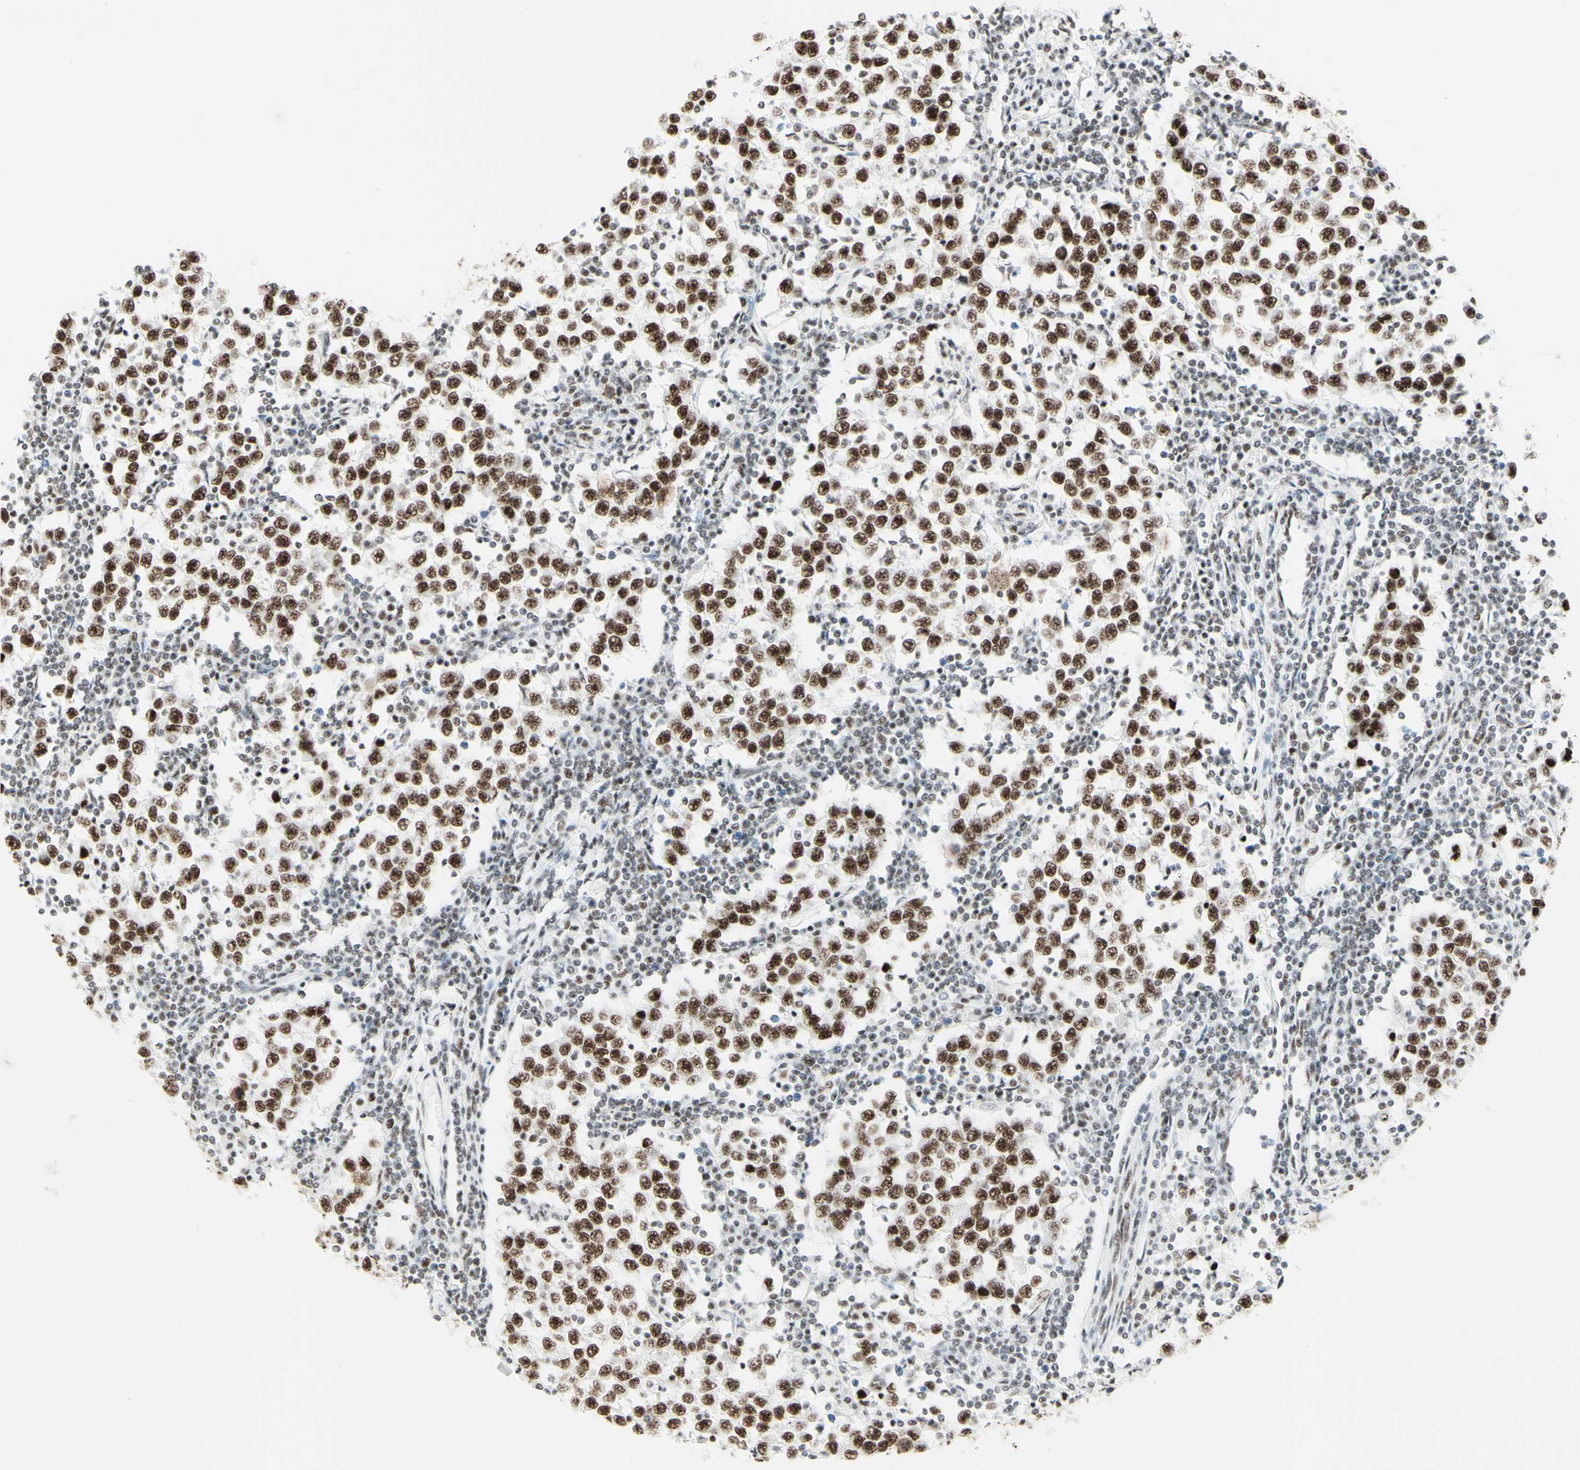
{"staining": {"intensity": "strong", "quantity": ">75%", "location": "nuclear"}, "tissue": "testis cancer", "cell_type": "Tumor cells", "image_type": "cancer", "snomed": [{"axis": "morphology", "description": "Seminoma, NOS"}, {"axis": "topography", "description": "Testis"}], "caption": "A brown stain shows strong nuclear positivity of a protein in human testis cancer tumor cells.", "gene": "WTAP", "patient": {"sex": "male", "age": 65}}